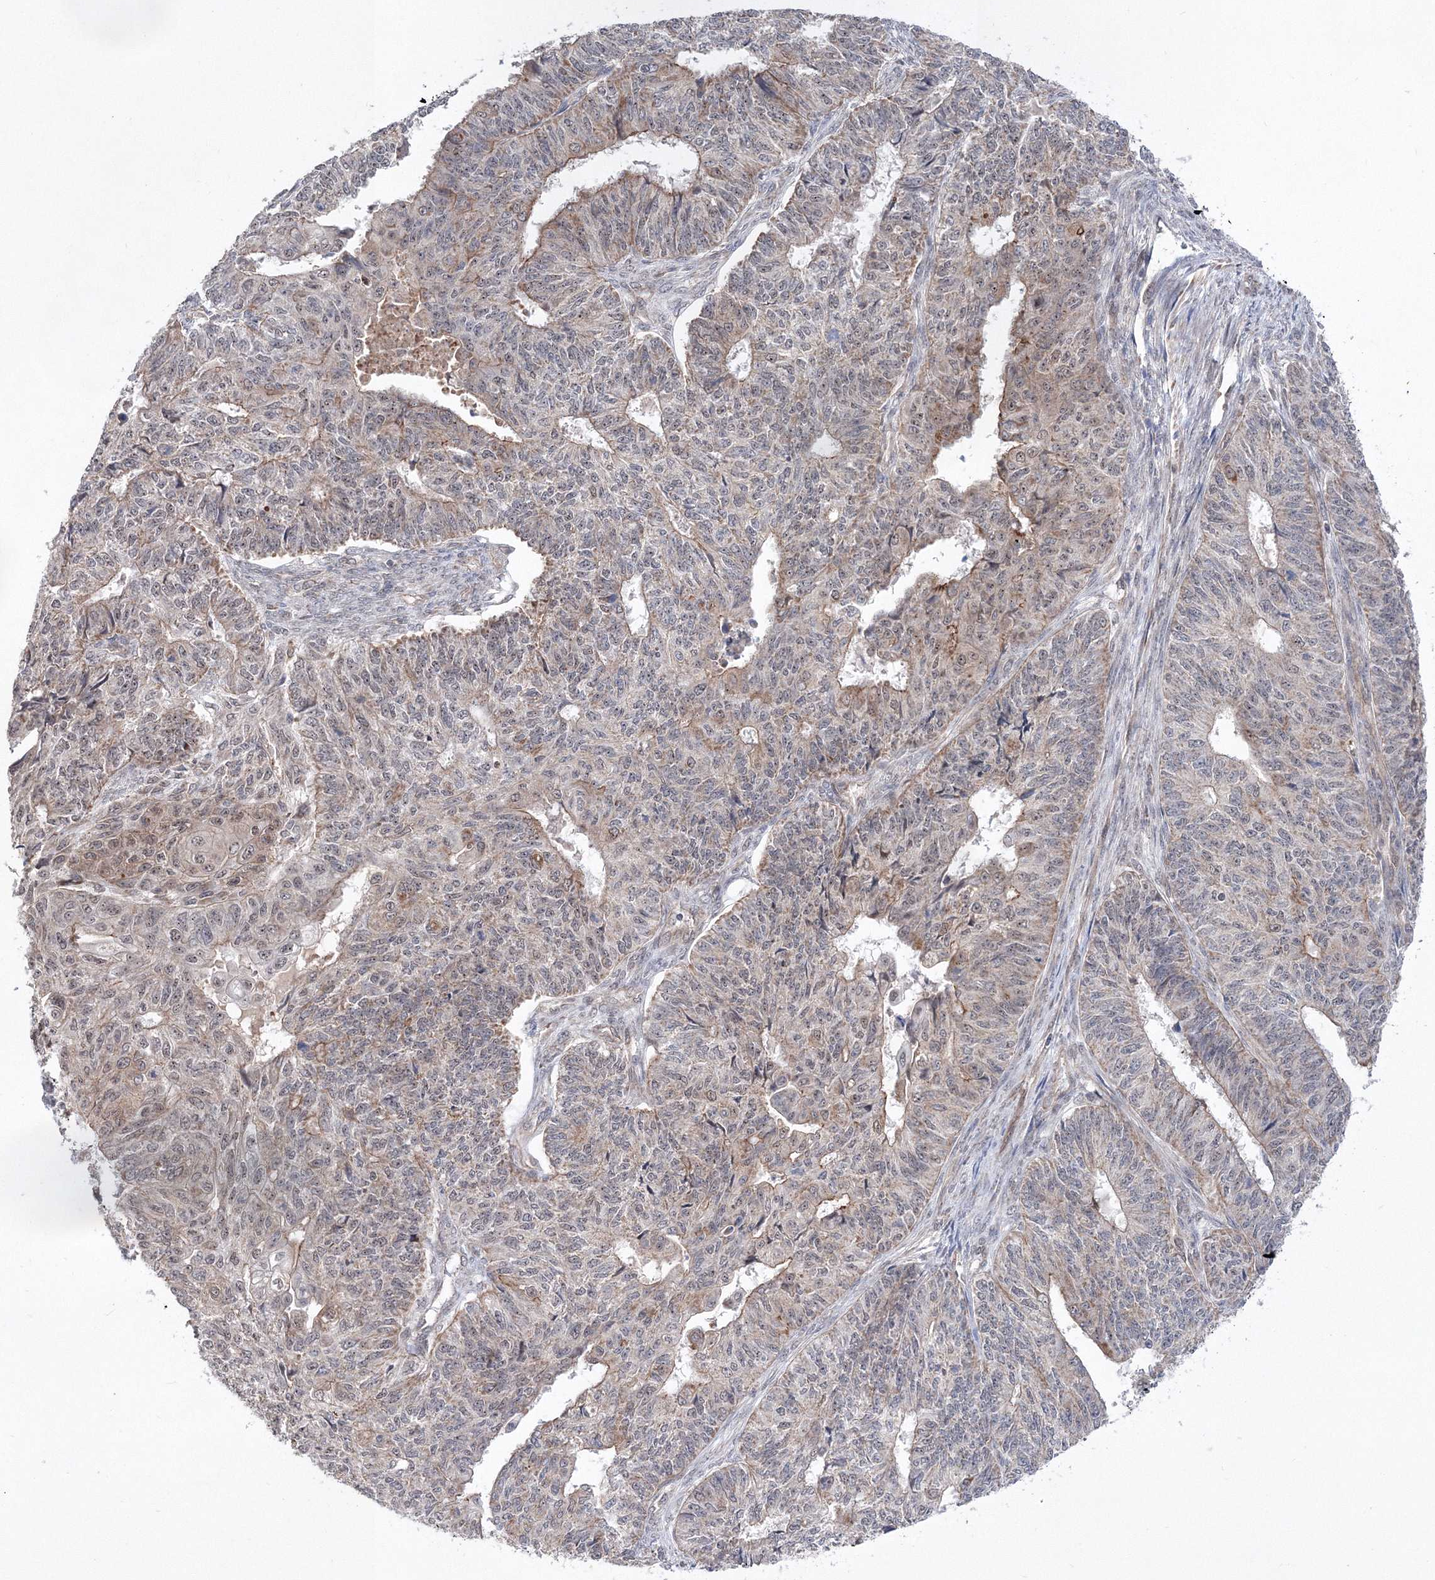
{"staining": {"intensity": "weak", "quantity": "25%-75%", "location": "cytoplasmic/membranous"}, "tissue": "endometrial cancer", "cell_type": "Tumor cells", "image_type": "cancer", "snomed": [{"axis": "morphology", "description": "Adenocarcinoma, NOS"}, {"axis": "topography", "description": "Endometrium"}], "caption": "This image displays immunohistochemistry staining of endometrial cancer (adenocarcinoma), with low weak cytoplasmic/membranous expression in approximately 25%-75% of tumor cells.", "gene": "DALRD3", "patient": {"sex": "female", "age": 32}}